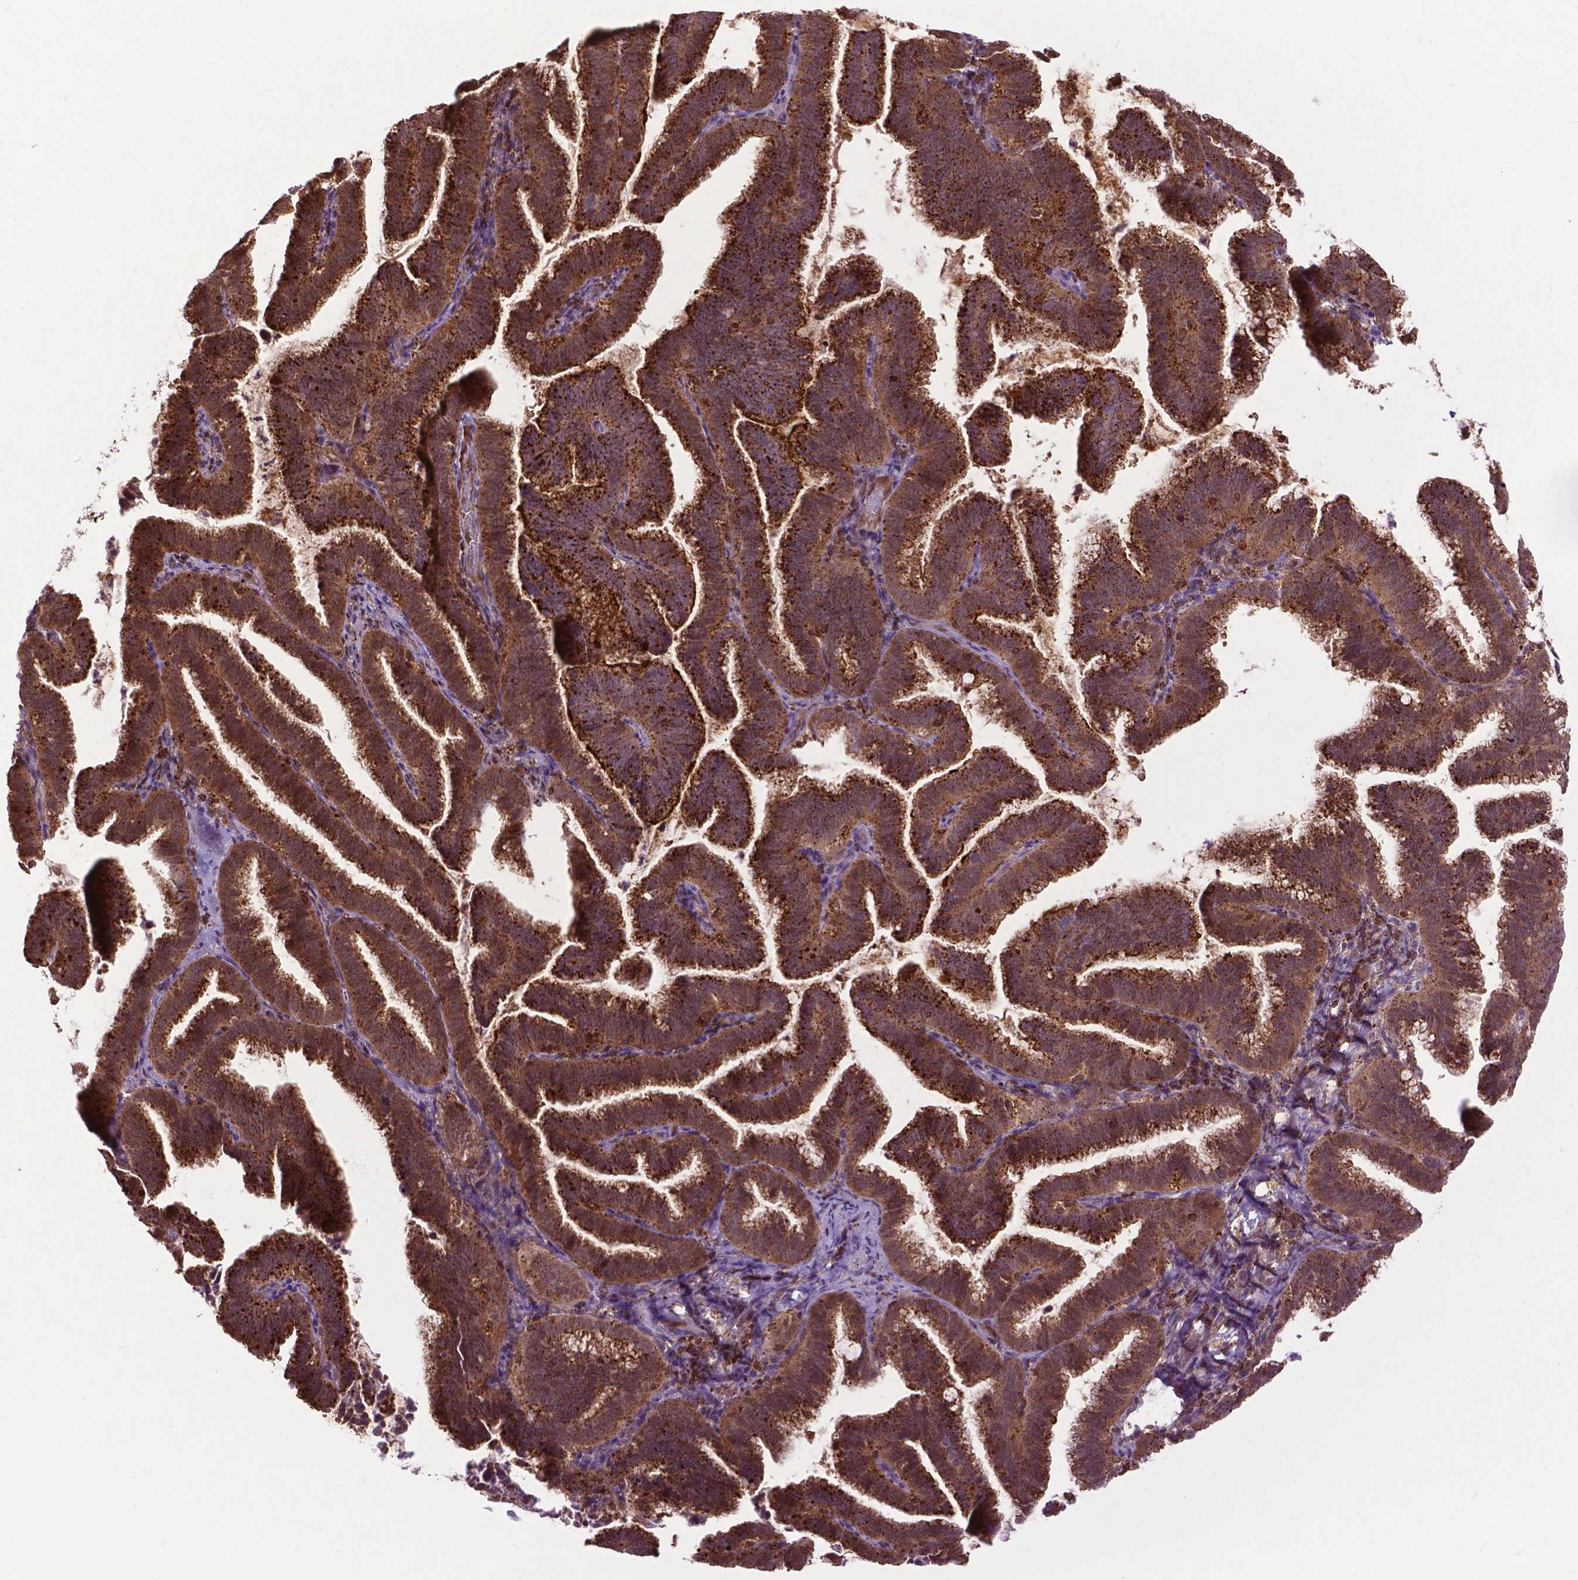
{"staining": {"intensity": "strong", "quantity": ">75%", "location": "cytoplasmic/membranous"}, "tissue": "cervical cancer", "cell_type": "Tumor cells", "image_type": "cancer", "snomed": [{"axis": "morphology", "description": "Adenocarcinoma, NOS"}, {"axis": "topography", "description": "Cervix"}], "caption": "Cervical cancer (adenocarcinoma) stained for a protein (brown) demonstrates strong cytoplasmic/membranous positive positivity in about >75% of tumor cells.", "gene": "CHMP4A", "patient": {"sex": "female", "age": 61}}